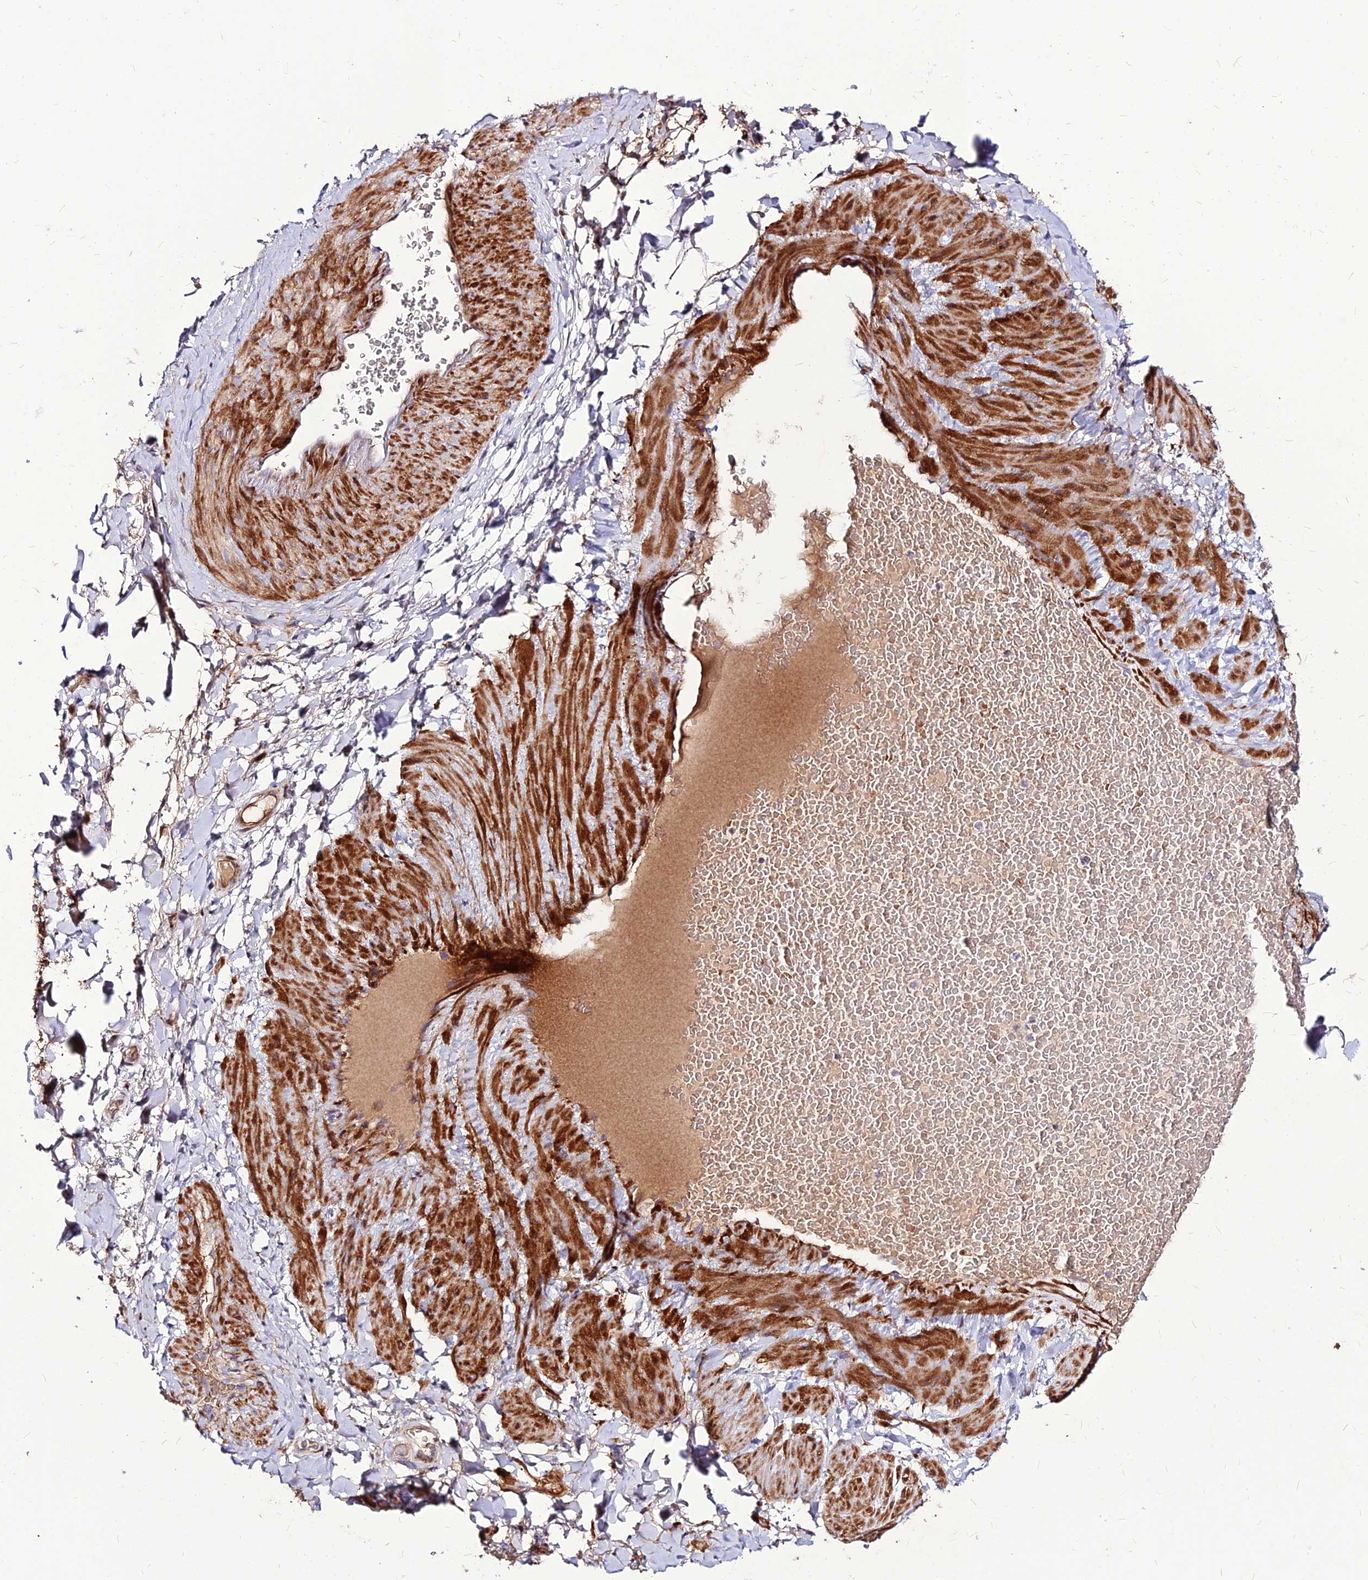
{"staining": {"intensity": "negative", "quantity": "none", "location": "none"}, "tissue": "adipose tissue", "cell_type": "Adipocytes", "image_type": "normal", "snomed": [{"axis": "morphology", "description": "Normal tissue, NOS"}, {"axis": "topography", "description": "Soft tissue"}, {"axis": "topography", "description": "Vascular tissue"}], "caption": "This is an immunohistochemistry photomicrograph of normal adipose tissue. There is no staining in adipocytes.", "gene": "RIMOC1", "patient": {"sex": "male", "age": 54}}